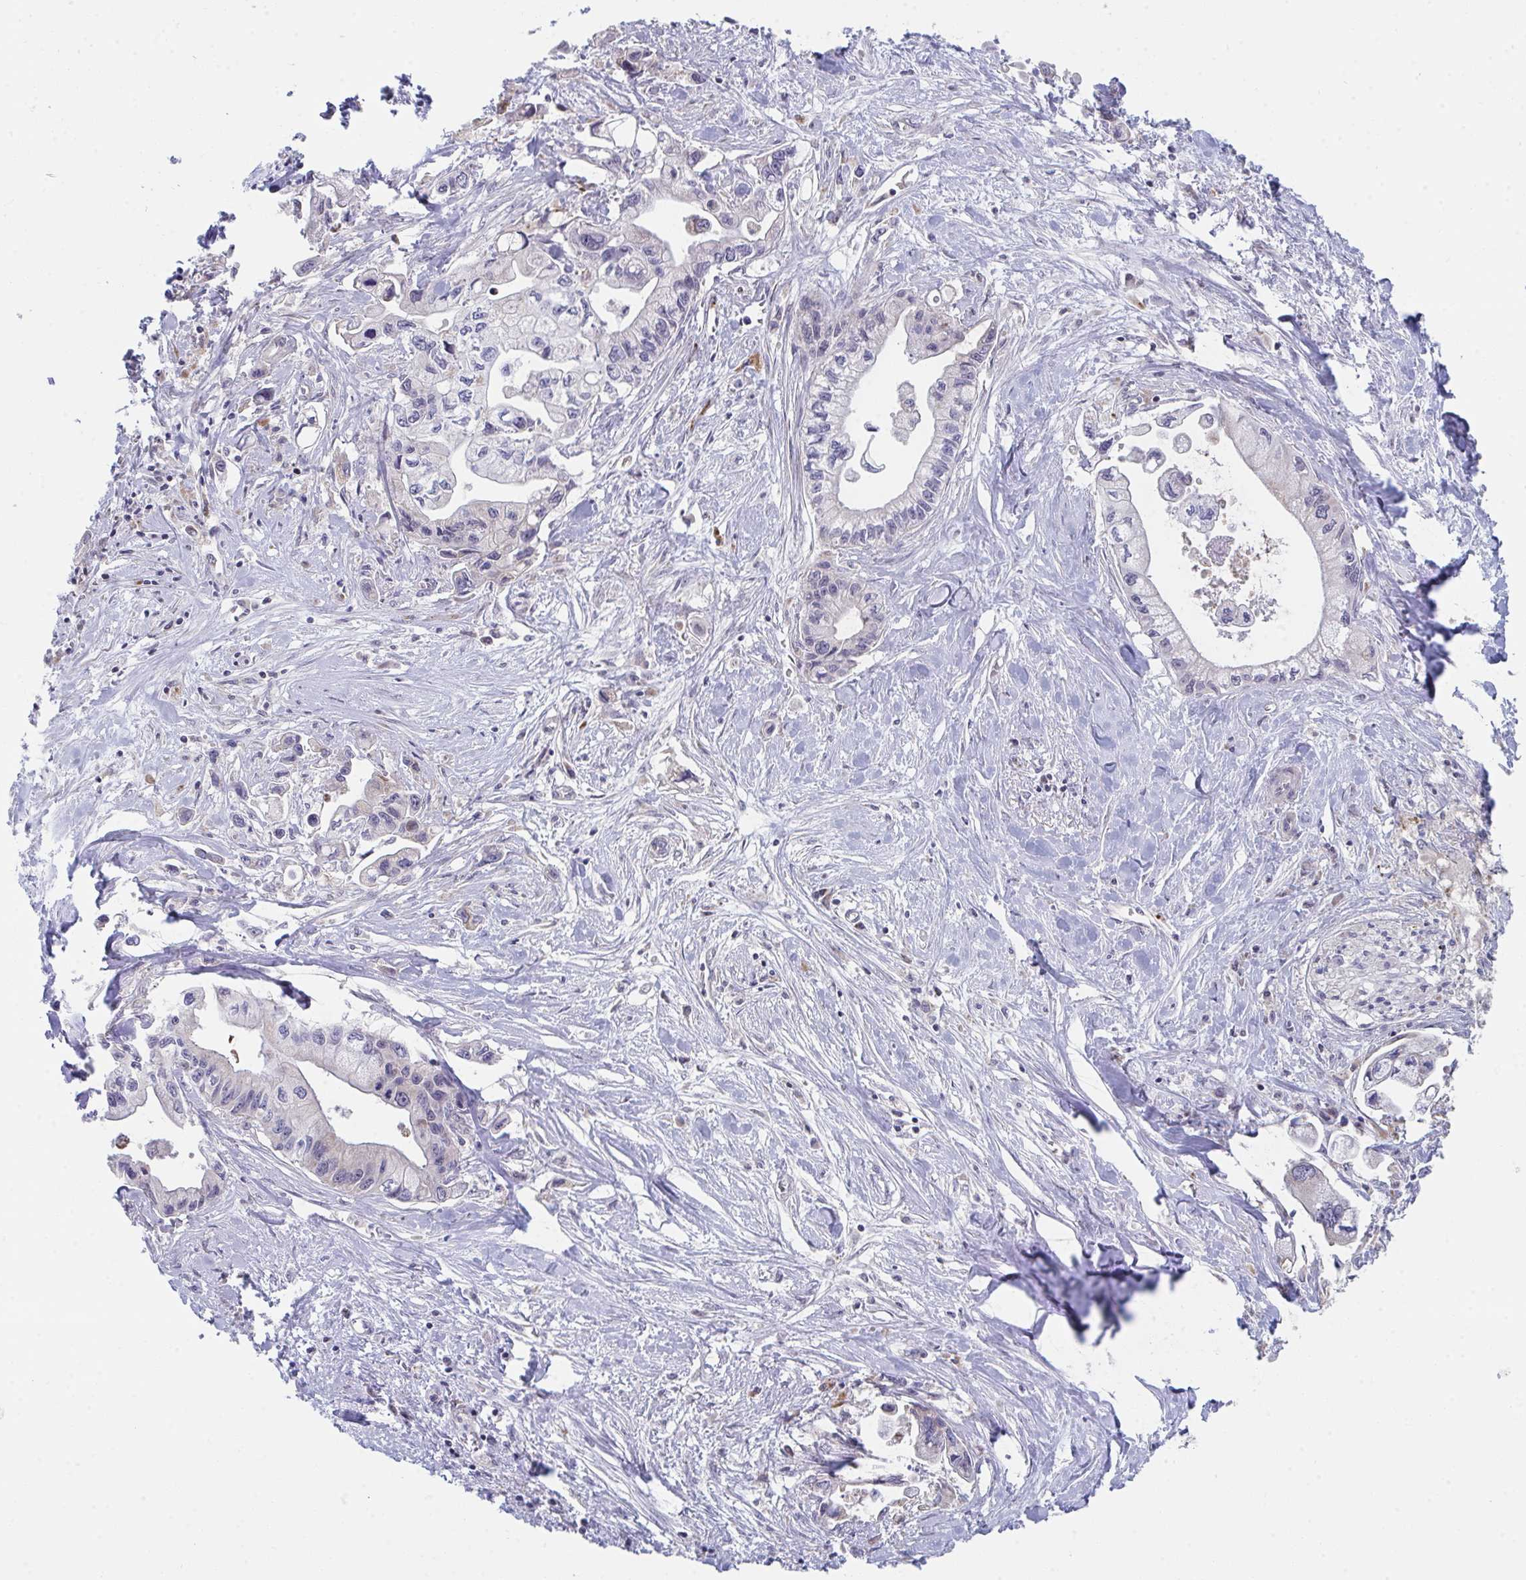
{"staining": {"intensity": "negative", "quantity": "none", "location": "none"}, "tissue": "pancreatic cancer", "cell_type": "Tumor cells", "image_type": "cancer", "snomed": [{"axis": "morphology", "description": "Adenocarcinoma, NOS"}, {"axis": "topography", "description": "Pancreas"}], "caption": "IHC photomicrograph of pancreatic adenocarcinoma stained for a protein (brown), which displays no staining in tumor cells.", "gene": "VWDE", "patient": {"sex": "male", "age": 61}}